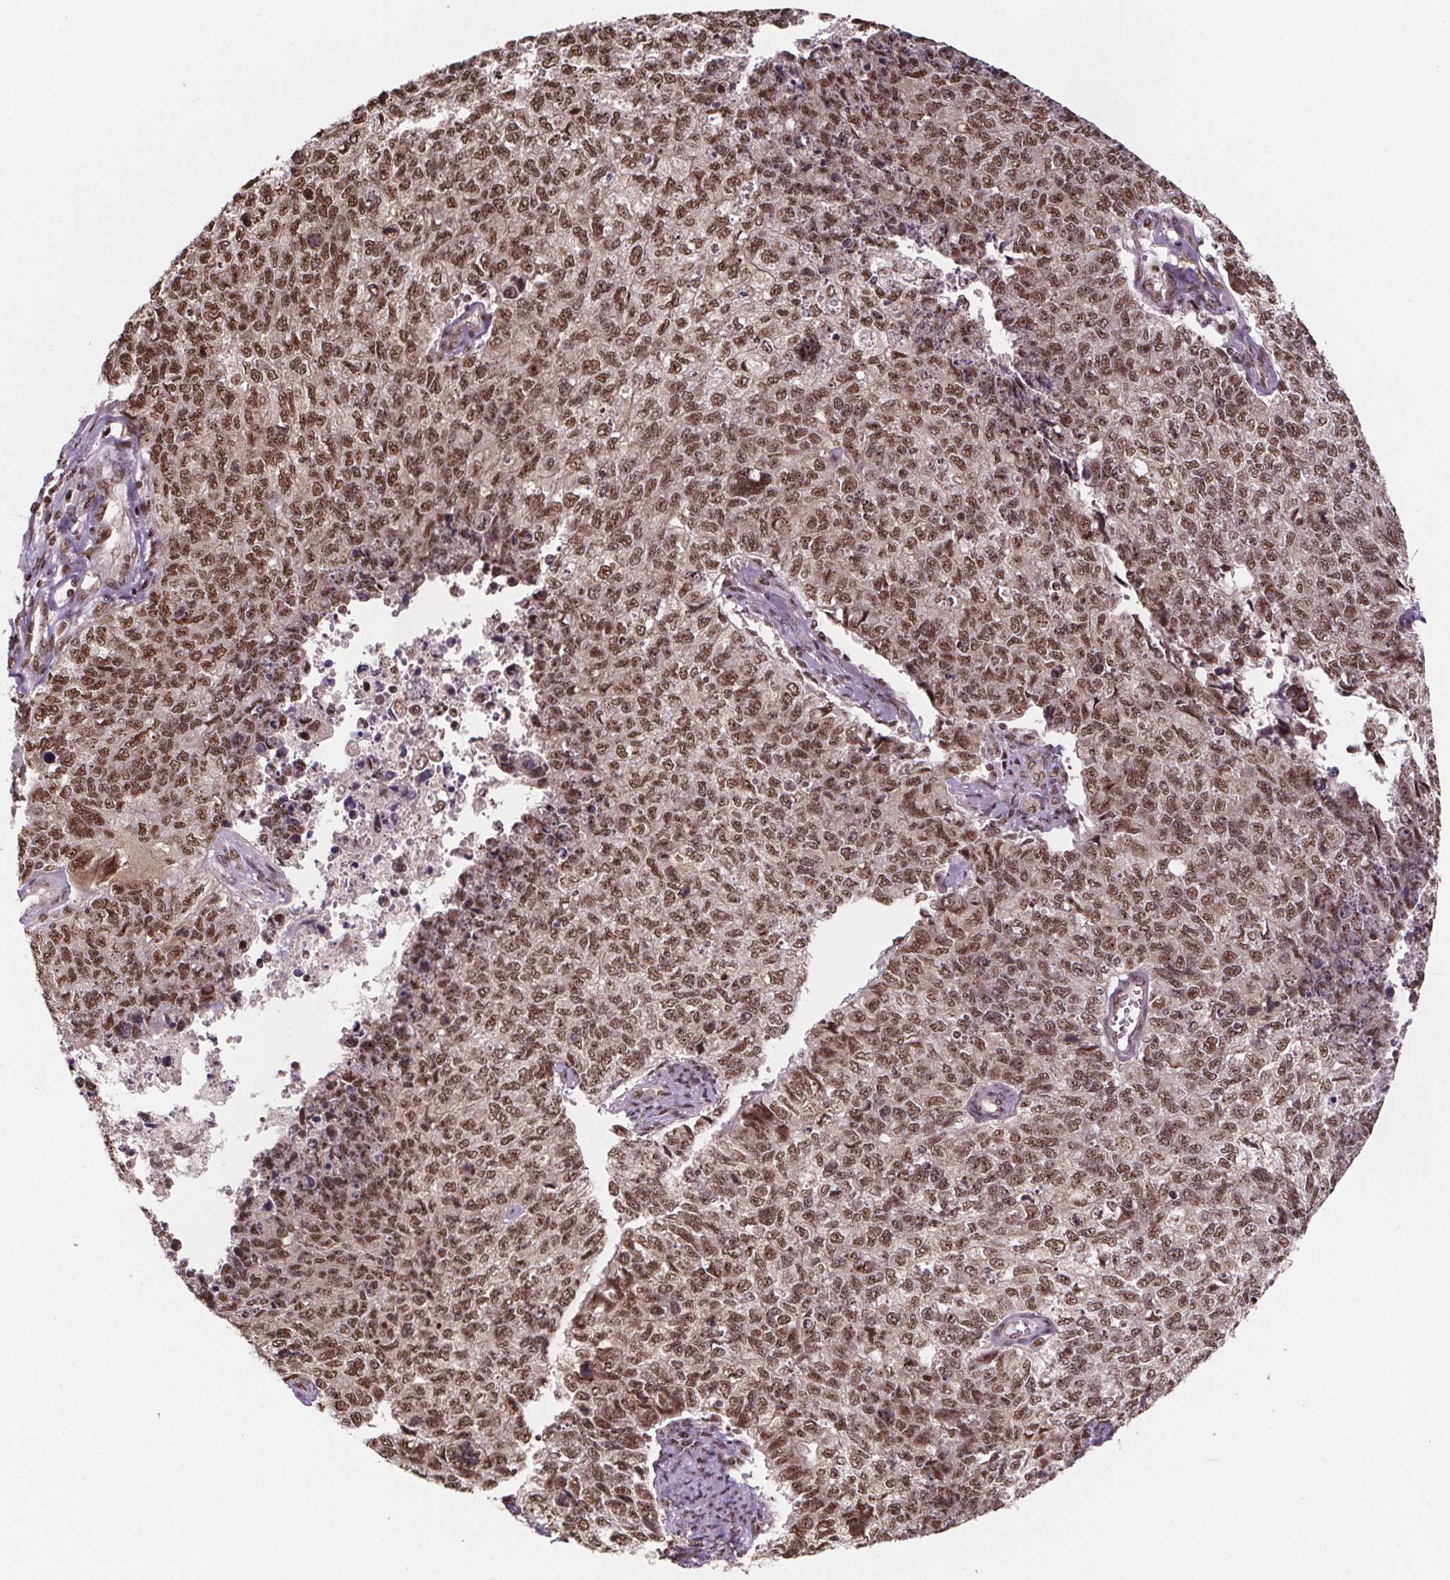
{"staining": {"intensity": "moderate", "quantity": ">75%", "location": "nuclear"}, "tissue": "cervical cancer", "cell_type": "Tumor cells", "image_type": "cancer", "snomed": [{"axis": "morphology", "description": "Adenocarcinoma, NOS"}, {"axis": "topography", "description": "Cervix"}], "caption": "IHC of cervical adenocarcinoma shows medium levels of moderate nuclear staining in about >75% of tumor cells. Immunohistochemistry (ihc) stains the protein in brown and the nuclei are stained blue.", "gene": "JARID2", "patient": {"sex": "female", "age": 63}}